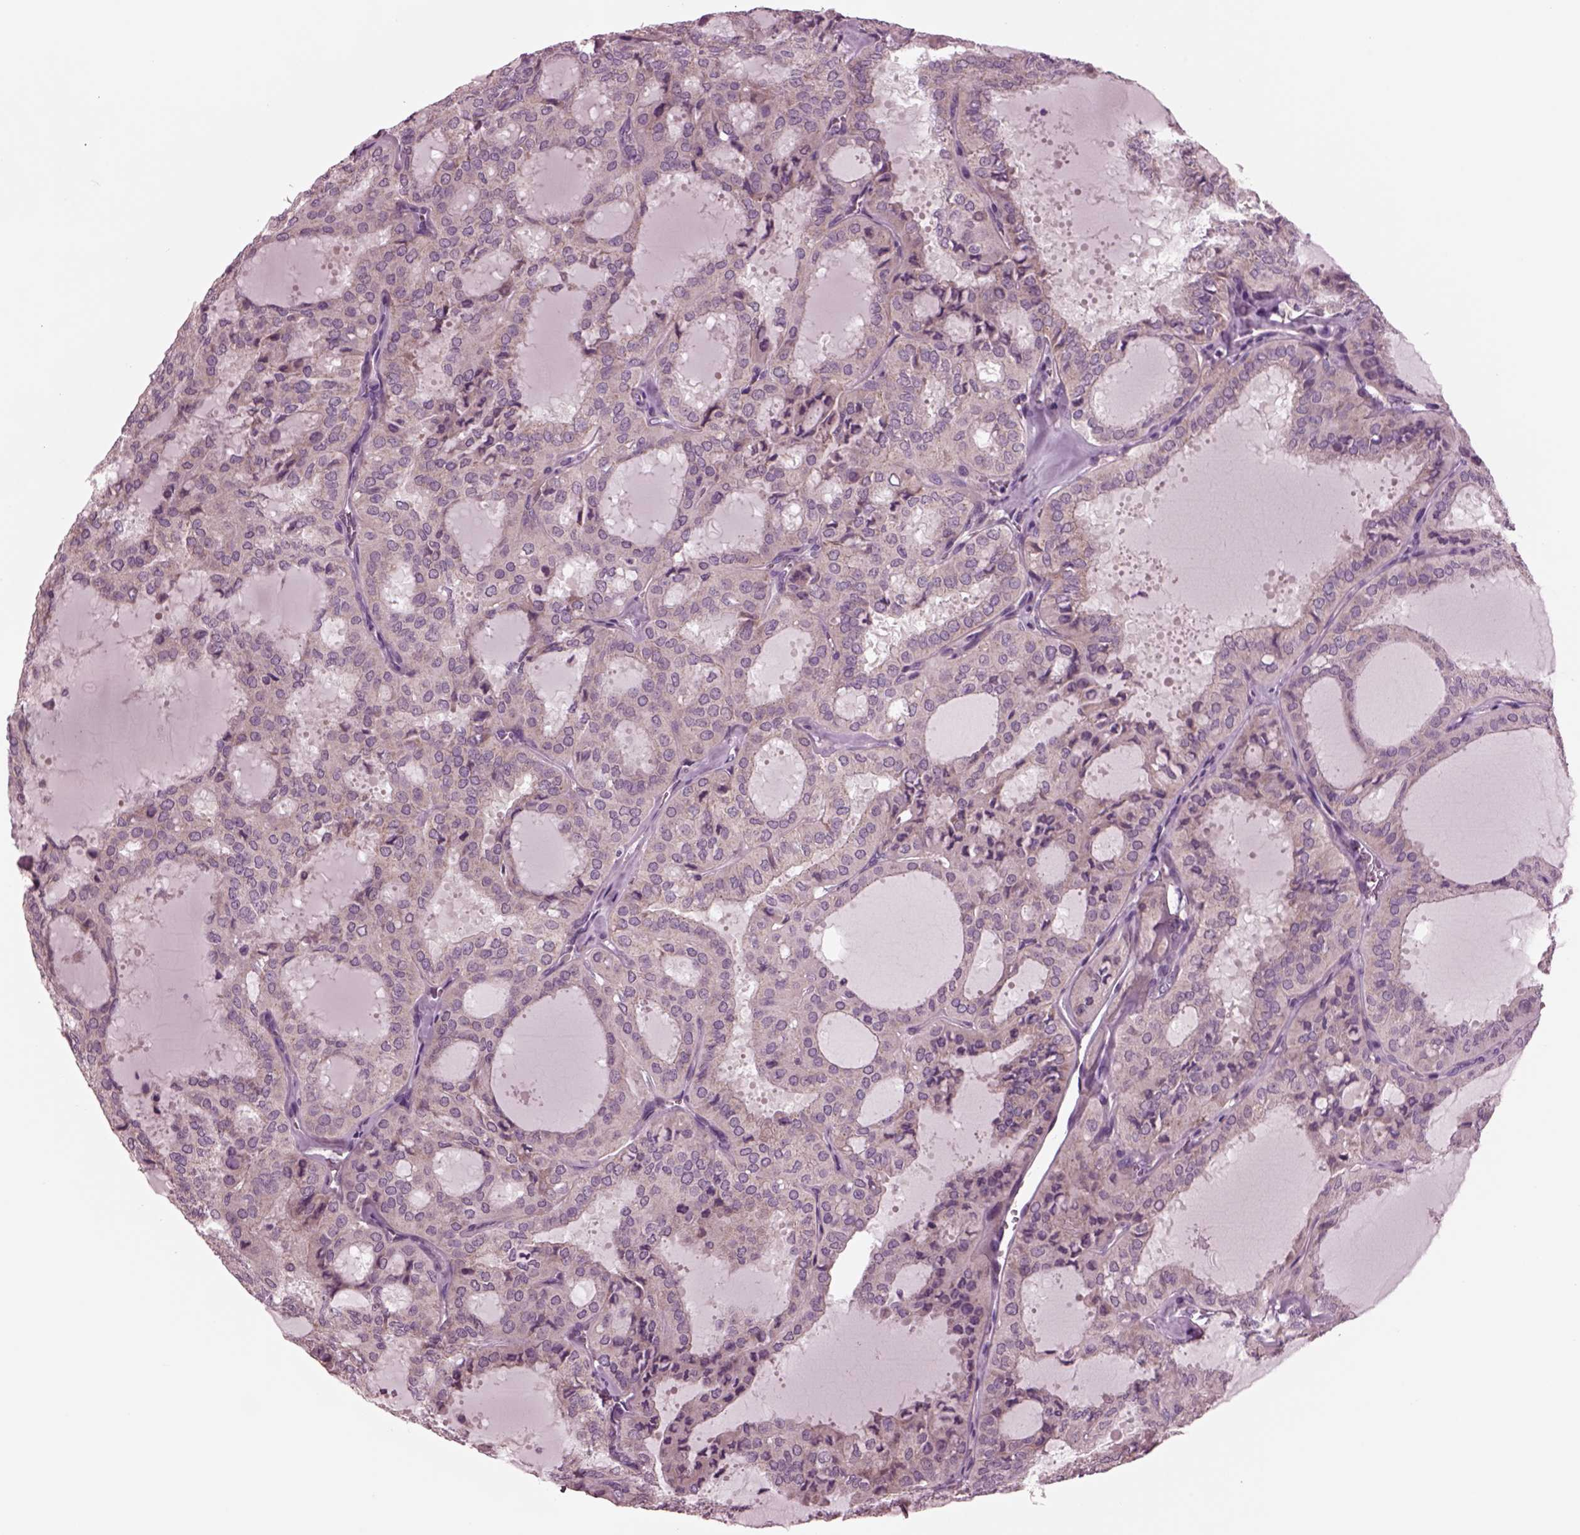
{"staining": {"intensity": "weak", "quantity": ">75%", "location": "cytoplasmic/membranous"}, "tissue": "thyroid cancer", "cell_type": "Tumor cells", "image_type": "cancer", "snomed": [{"axis": "morphology", "description": "Follicular adenoma carcinoma, NOS"}, {"axis": "topography", "description": "Thyroid gland"}], "caption": "The immunohistochemical stain labels weak cytoplasmic/membranous staining in tumor cells of thyroid cancer (follicular adenoma carcinoma) tissue. The protein of interest is shown in brown color, while the nuclei are stained blue.", "gene": "AP4M1", "patient": {"sex": "male", "age": 75}}